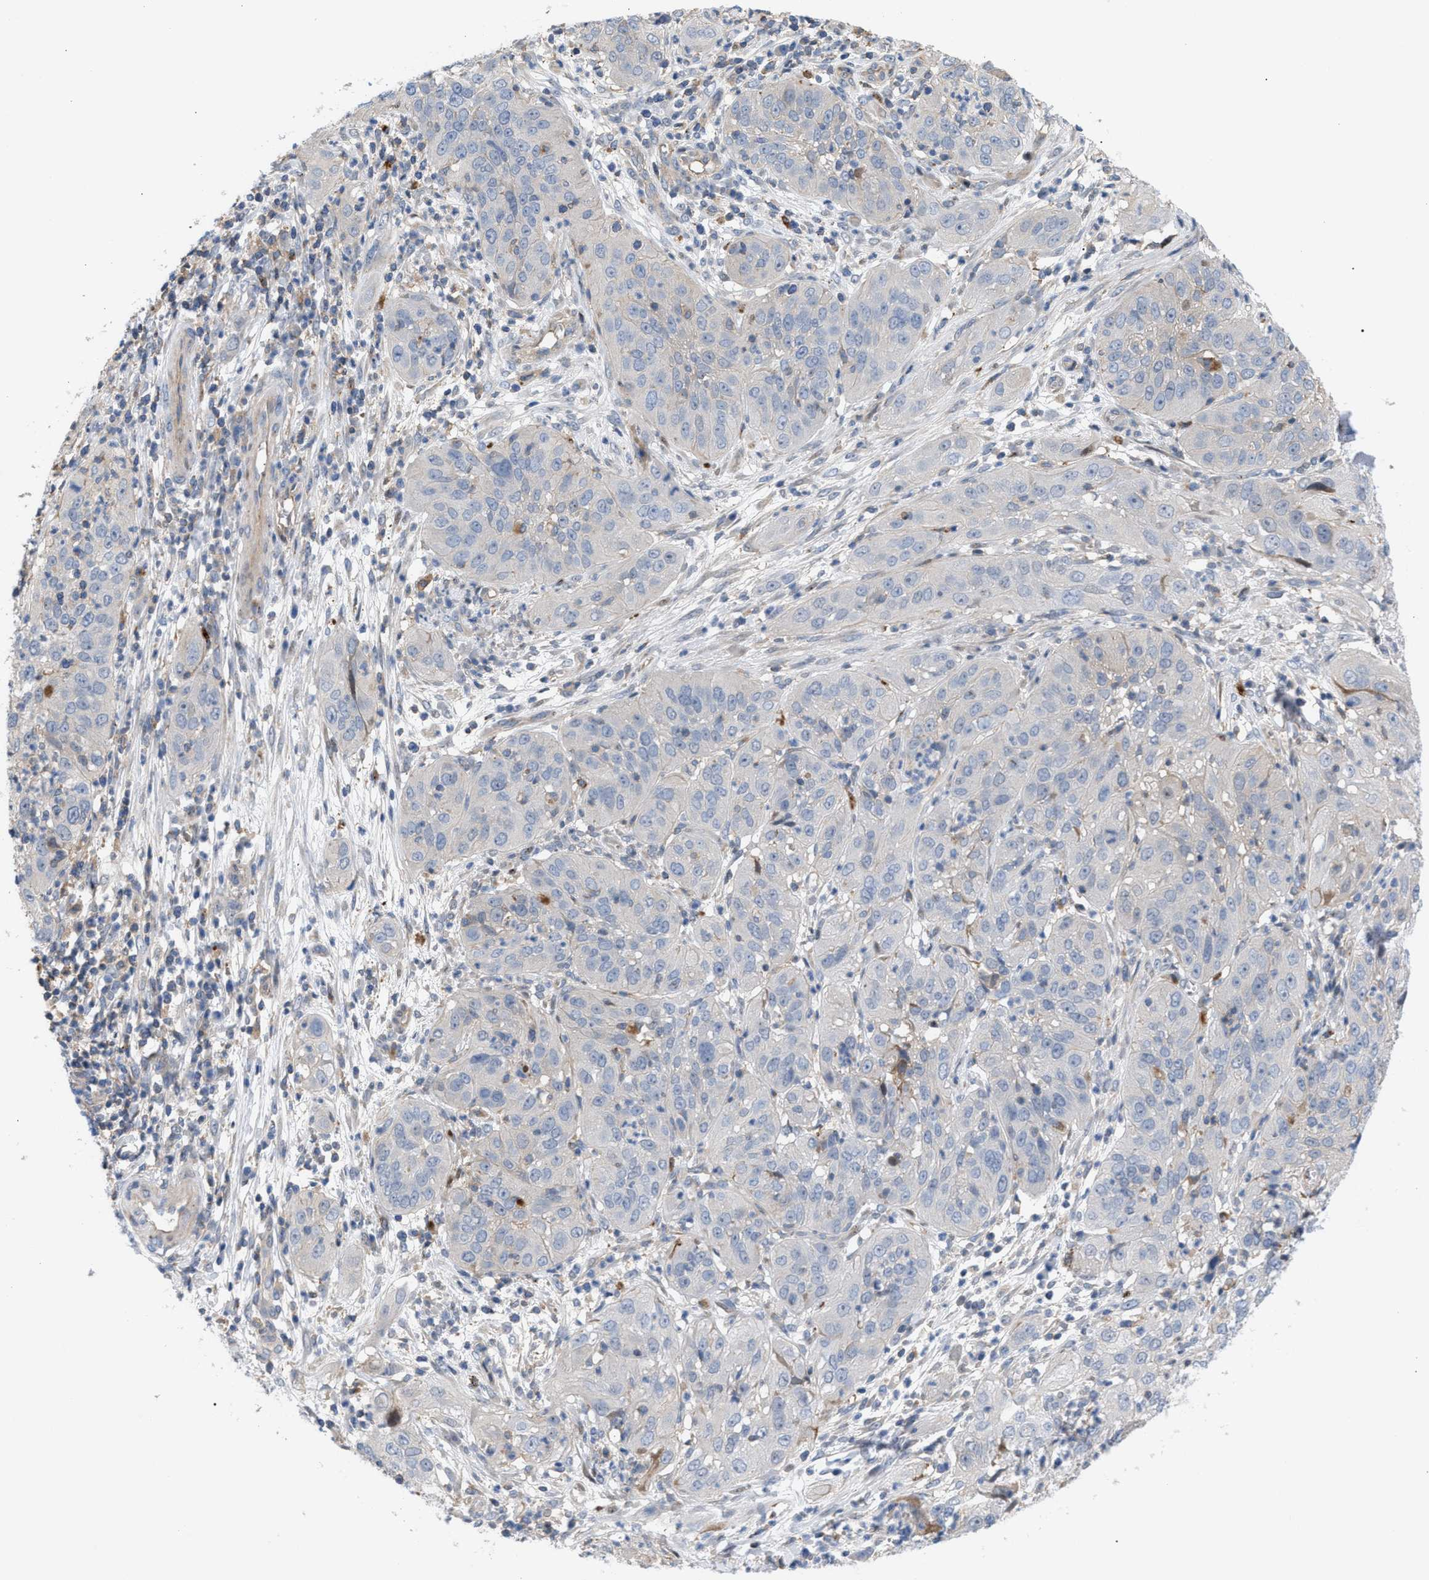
{"staining": {"intensity": "negative", "quantity": "none", "location": "none"}, "tissue": "cervical cancer", "cell_type": "Tumor cells", "image_type": "cancer", "snomed": [{"axis": "morphology", "description": "Squamous cell carcinoma, NOS"}, {"axis": "topography", "description": "Cervix"}], "caption": "An immunohistochemistry (IHC) micrograph of cervical cancer (squamous cell carcinoma) is shown. There is no staining in tumor cells of cervical cancer (squamous cell carcinoma). (DAB (3,3'-diaminobenzidine) immunohistochemistry with hematoxylin counter stain).", "gene": "MBTD1", "patient": {"sex": "female", "age": 32}}